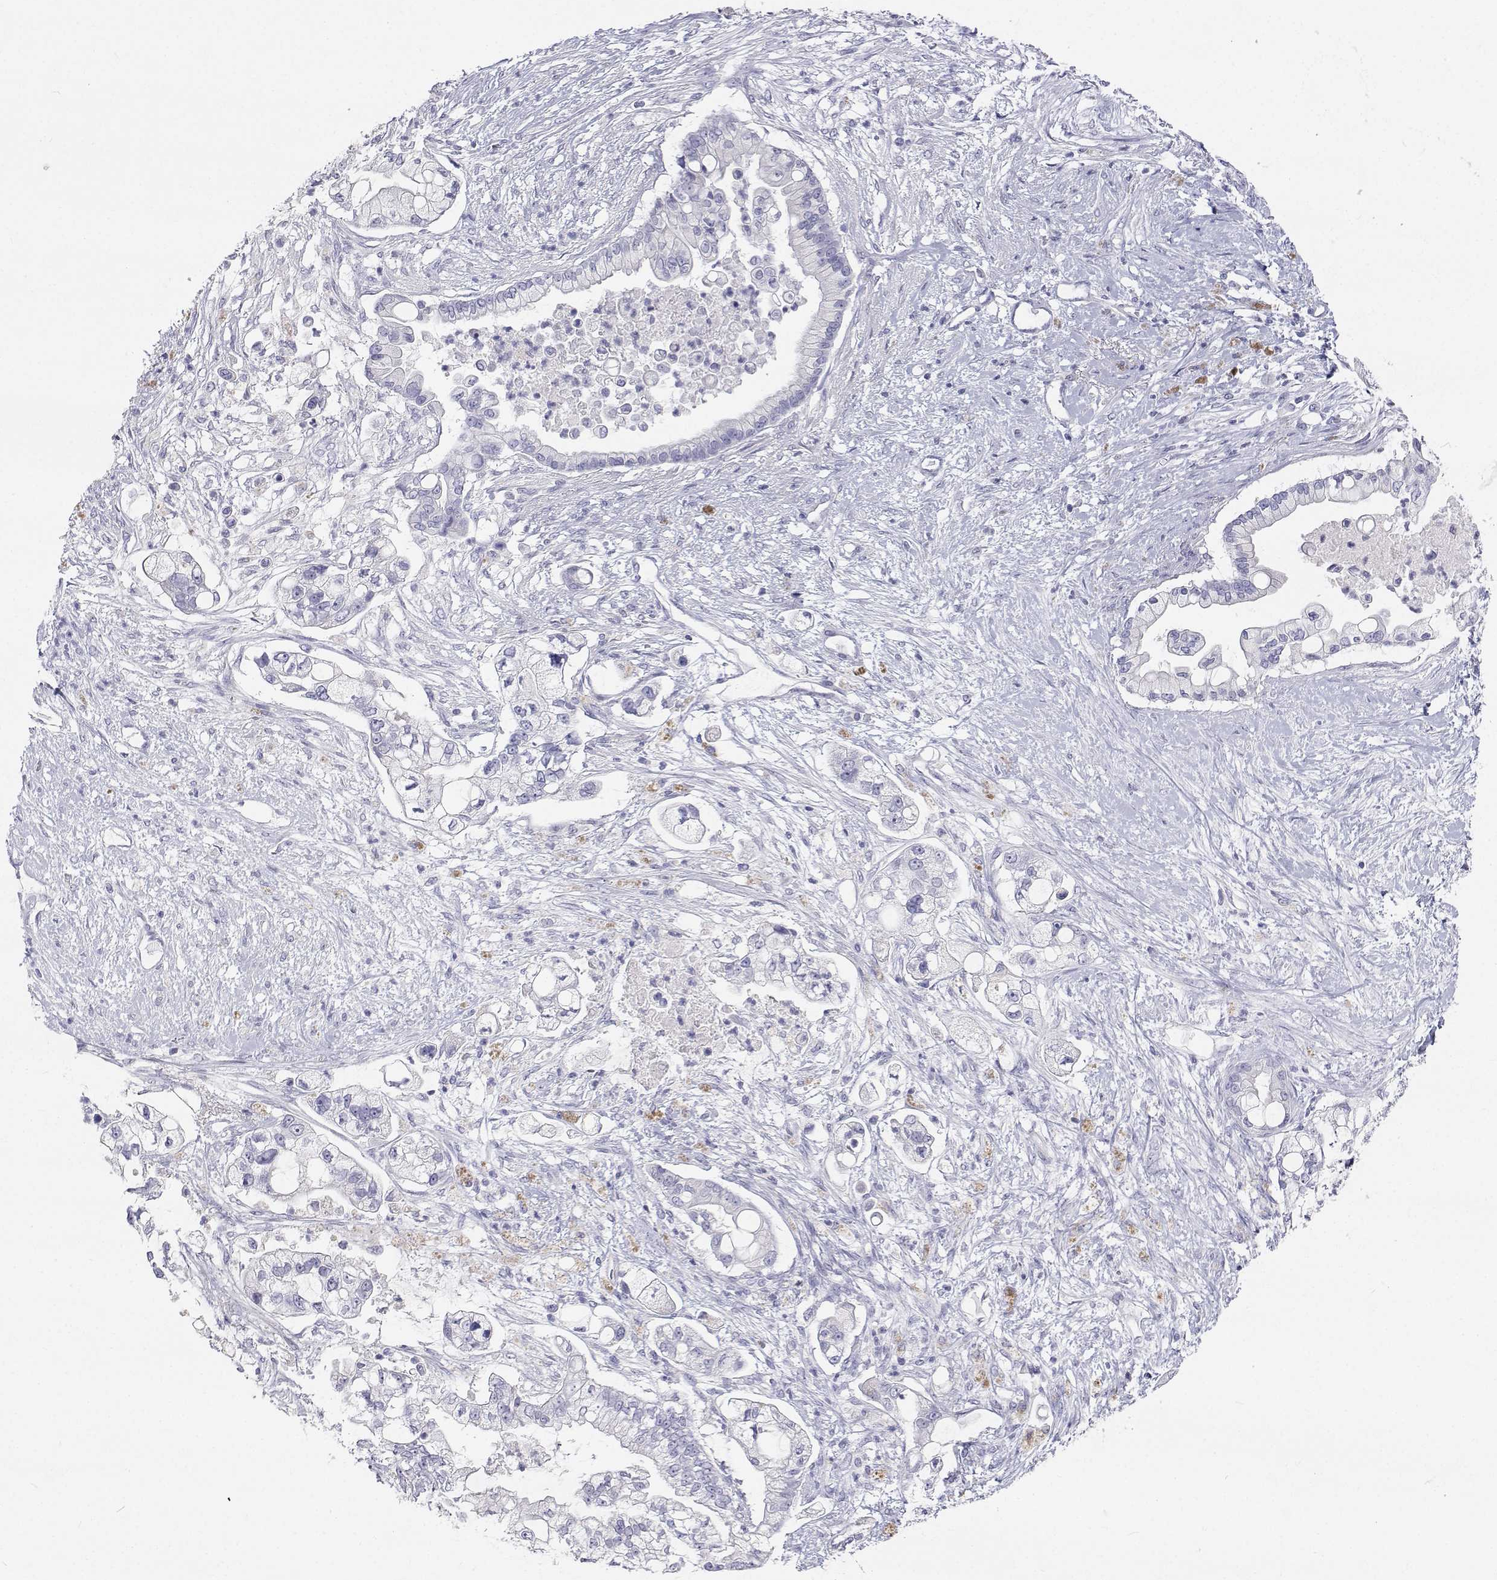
{"staining": {"intensity": "negative", "quantity": "none", "location": "none"}, "tissue": "pancreatic cancer", "cell_type": "Tumor cells", "image_type": "cancer", "snomed": [{"axis": "morphology", "description": "Adenocarcinoma, NOS"}, {"axis": "topography", "description": "Pancreas"}], "caption": "There is no significant expression in tumor cells of pancreatic cancer (adenocarcinoma). (IHC, brightfield microscopy, high magnification).", "gene": "NCR2", "patient": {"sex": "female", "age": 69}}